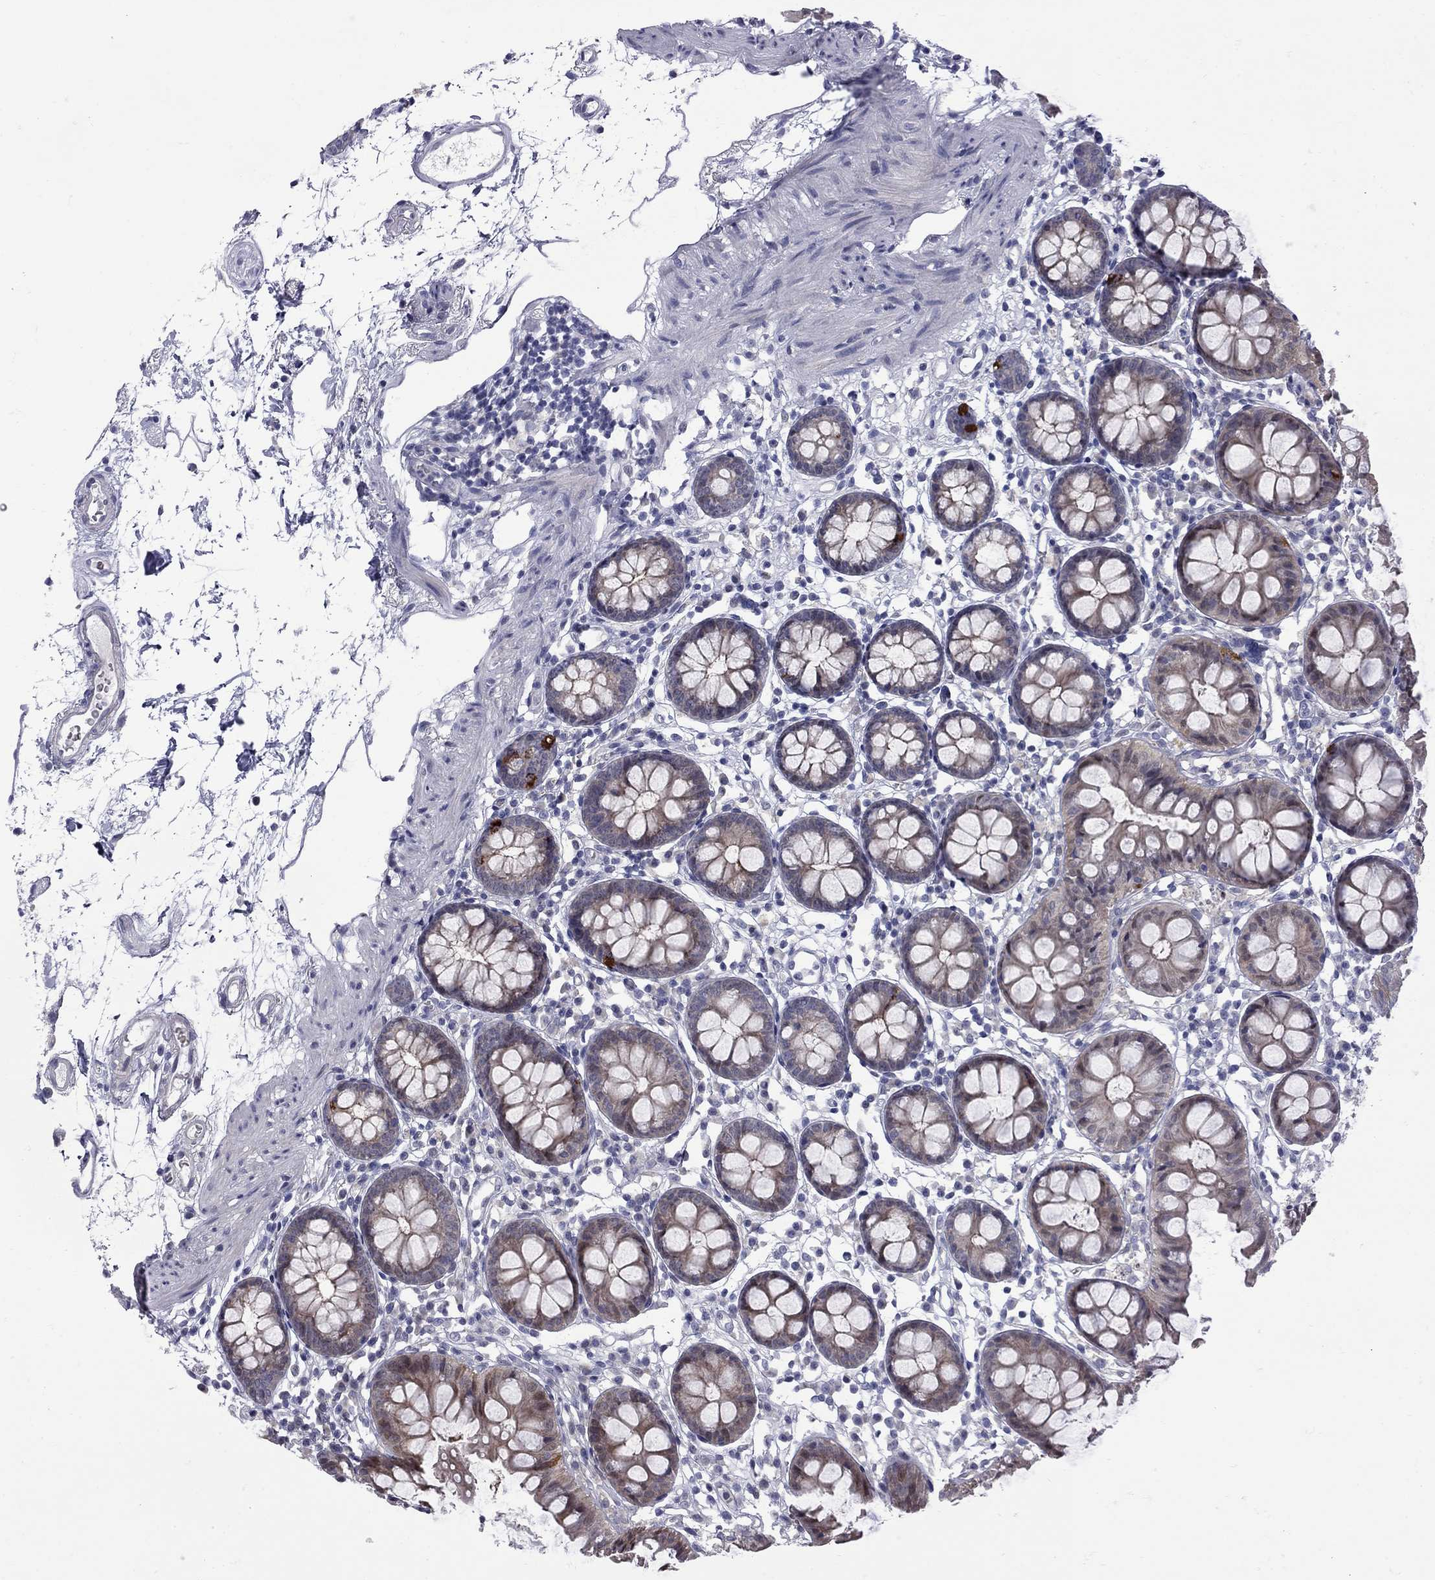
{"staining": {"intensity": "negative", "quantity": "none", "location": "none"}, "tissue": "colon", "cell_type": "Endothelial cells", "image_type": "normal", "snomed": [{"axis": "morphology", "description": "Normal tissue, NOS"}, {"axis": "topography", "description": "Colon"}], "caption": "Immunohistochemistry of unremarkable human colon displays no positivity in endothelial cells.", "gene": "NRARP", "patient": {"sex": "female", "age": 84}}